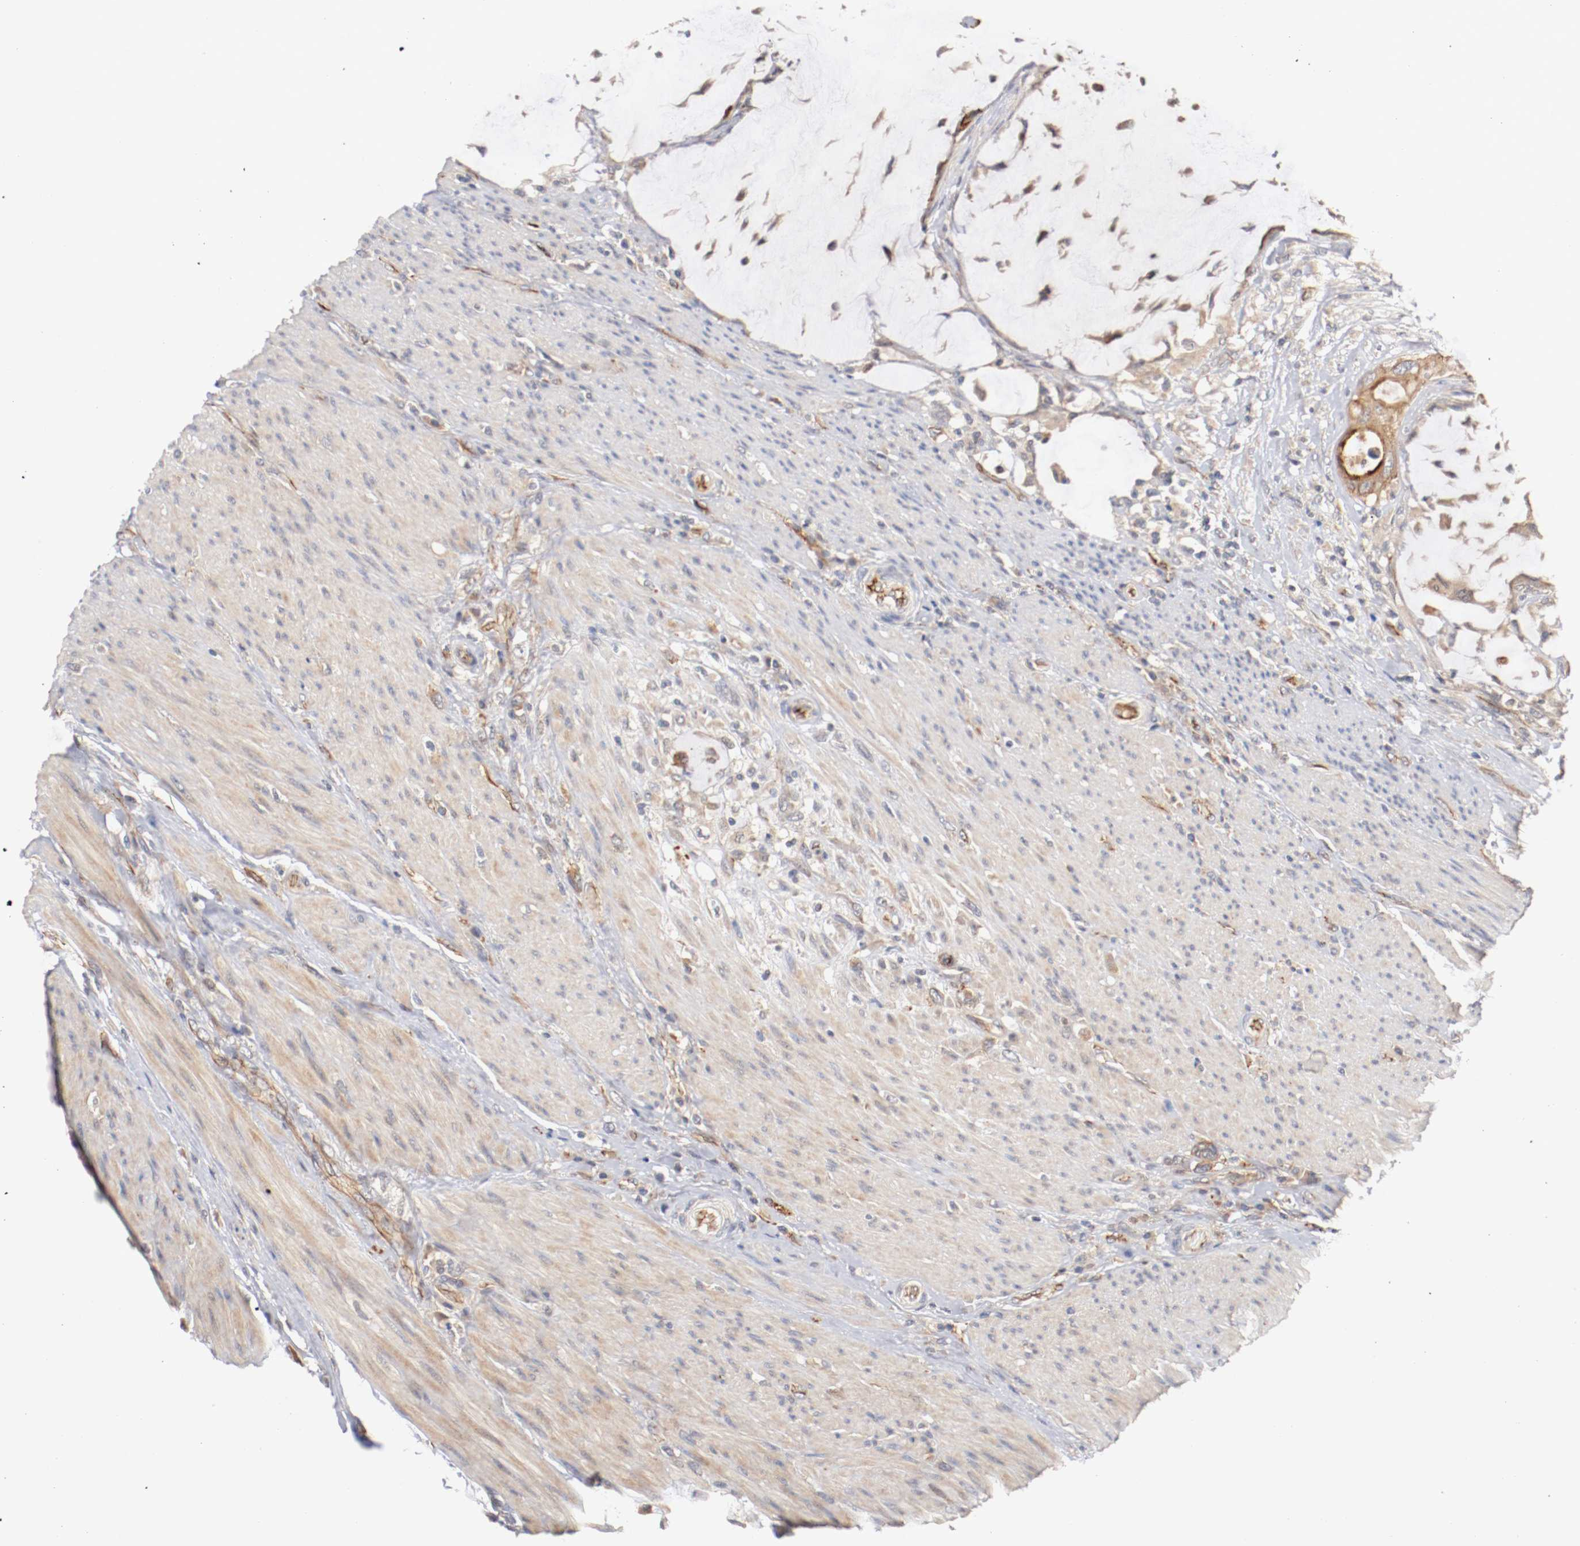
{"staining": {"intensity": "strong", "quantity": ">75%", "location": "cytoplasmic/membranous"}, "tissue": "colorectal cancer", "cell_type": "Tumor cells", "image_type": "cancer", "snomed": [{"axis": "morphology", "description": "Adenocarcinoma, NOS"}, {"axis": "topography", "description": "Rectum"}], "caption": "Tumor cells exhibit high levels of strong cytoplasmic/membranous positivity in about >75% of cells in human adenocarcinoma (colorectal).", "gene": "TYK2", "patient": {"sex": "female", "age": 77}}